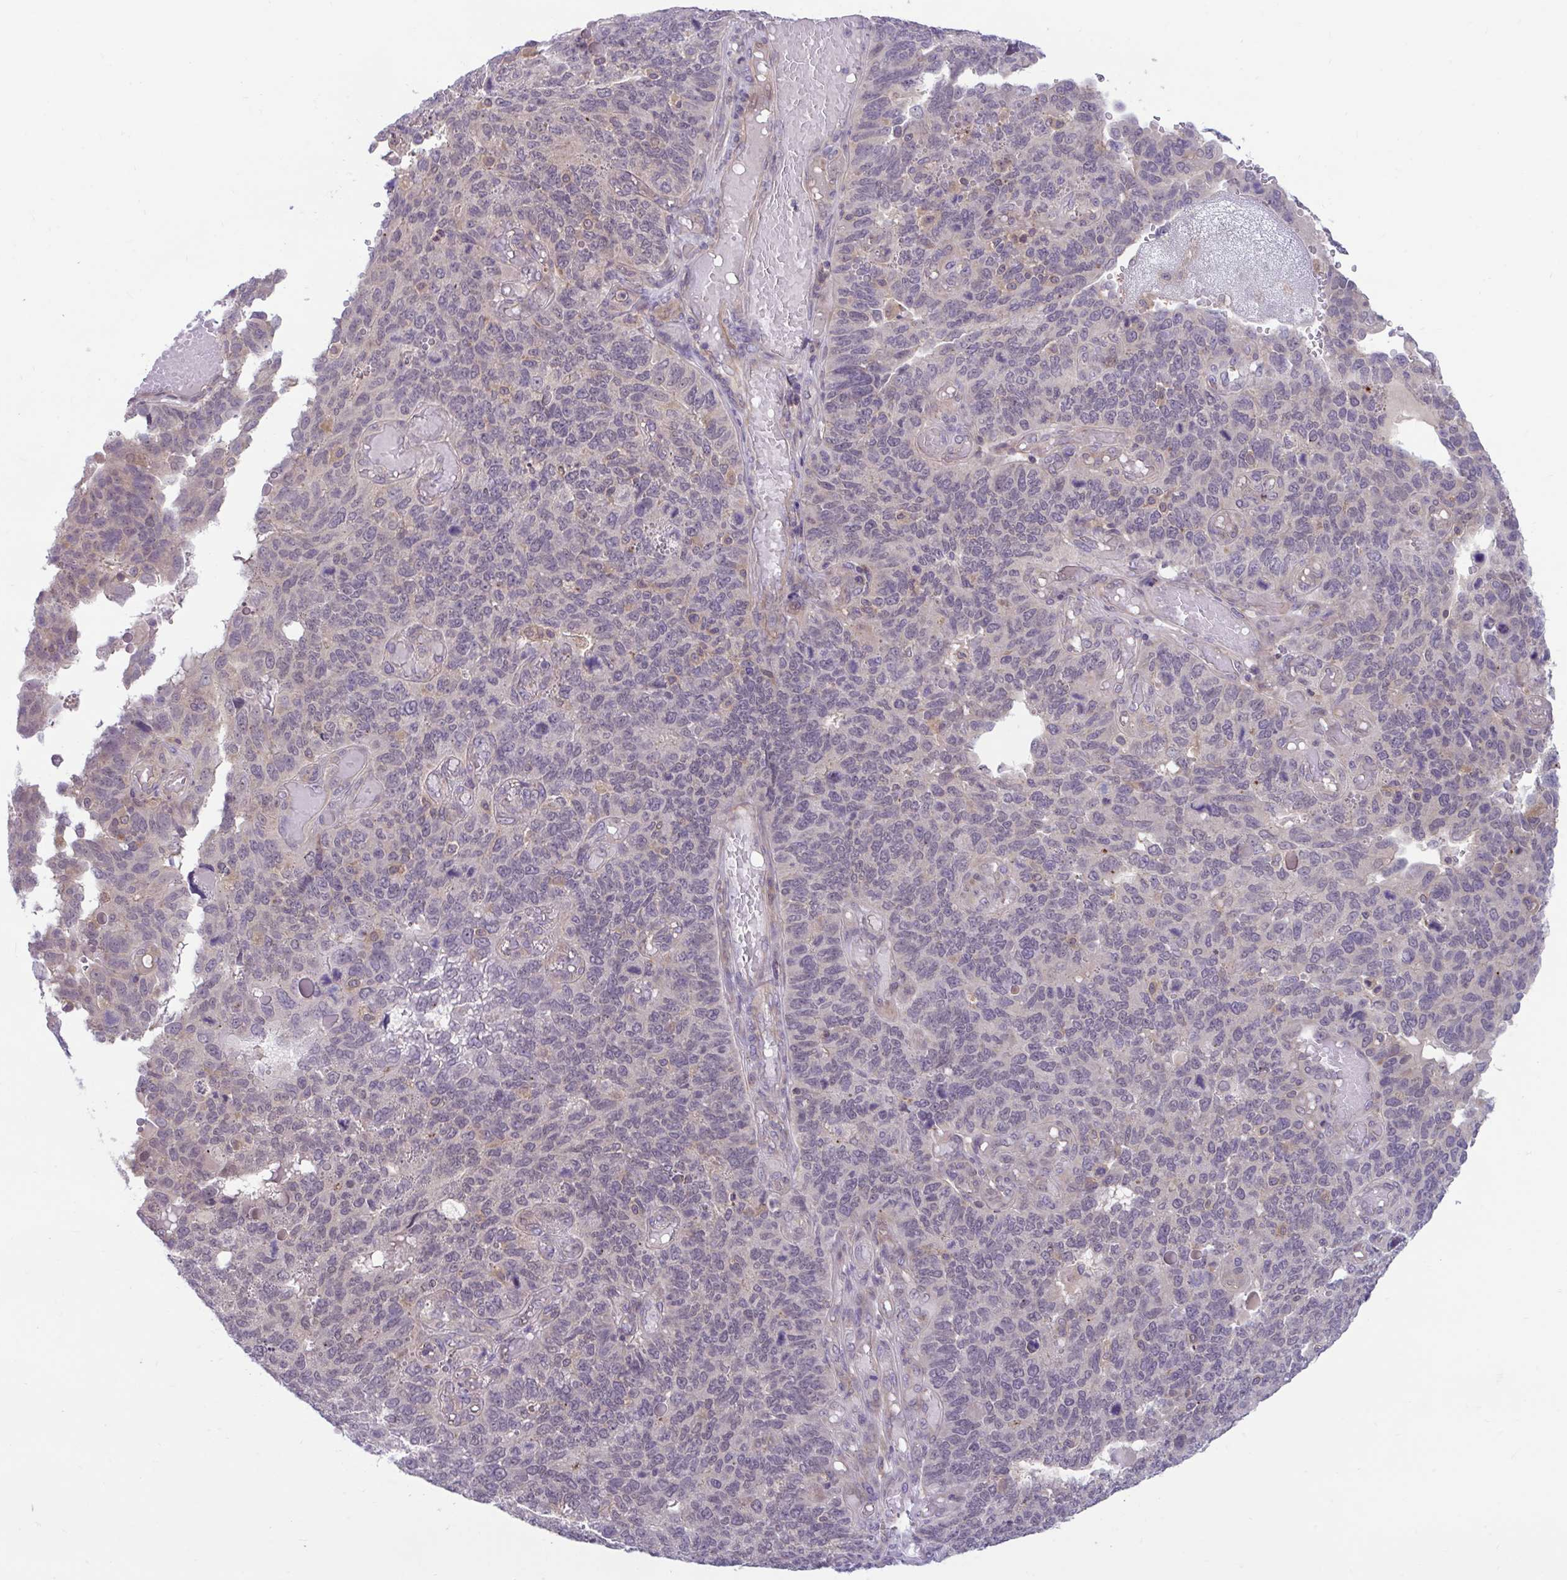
{"staining": {"intensity": "weak", "quantity": "<25%", "location": "nuclear"}, "tissue": "endometrial cancer", "cell_type": "Tumor cells", "image_type": "cancer", "snomed": [{"axis": "morphology", "description": "Adenocarcinoma, NOS"}, {"axis": "topography", "description": "Endometrium"}], "caption": "An image of endometrial cancer stained for a protein reveals no brown staining in tumor cells. Nuclei are stained in blue.", "gene": "IST1", "patient": {"sex": "female", "age": 66}}